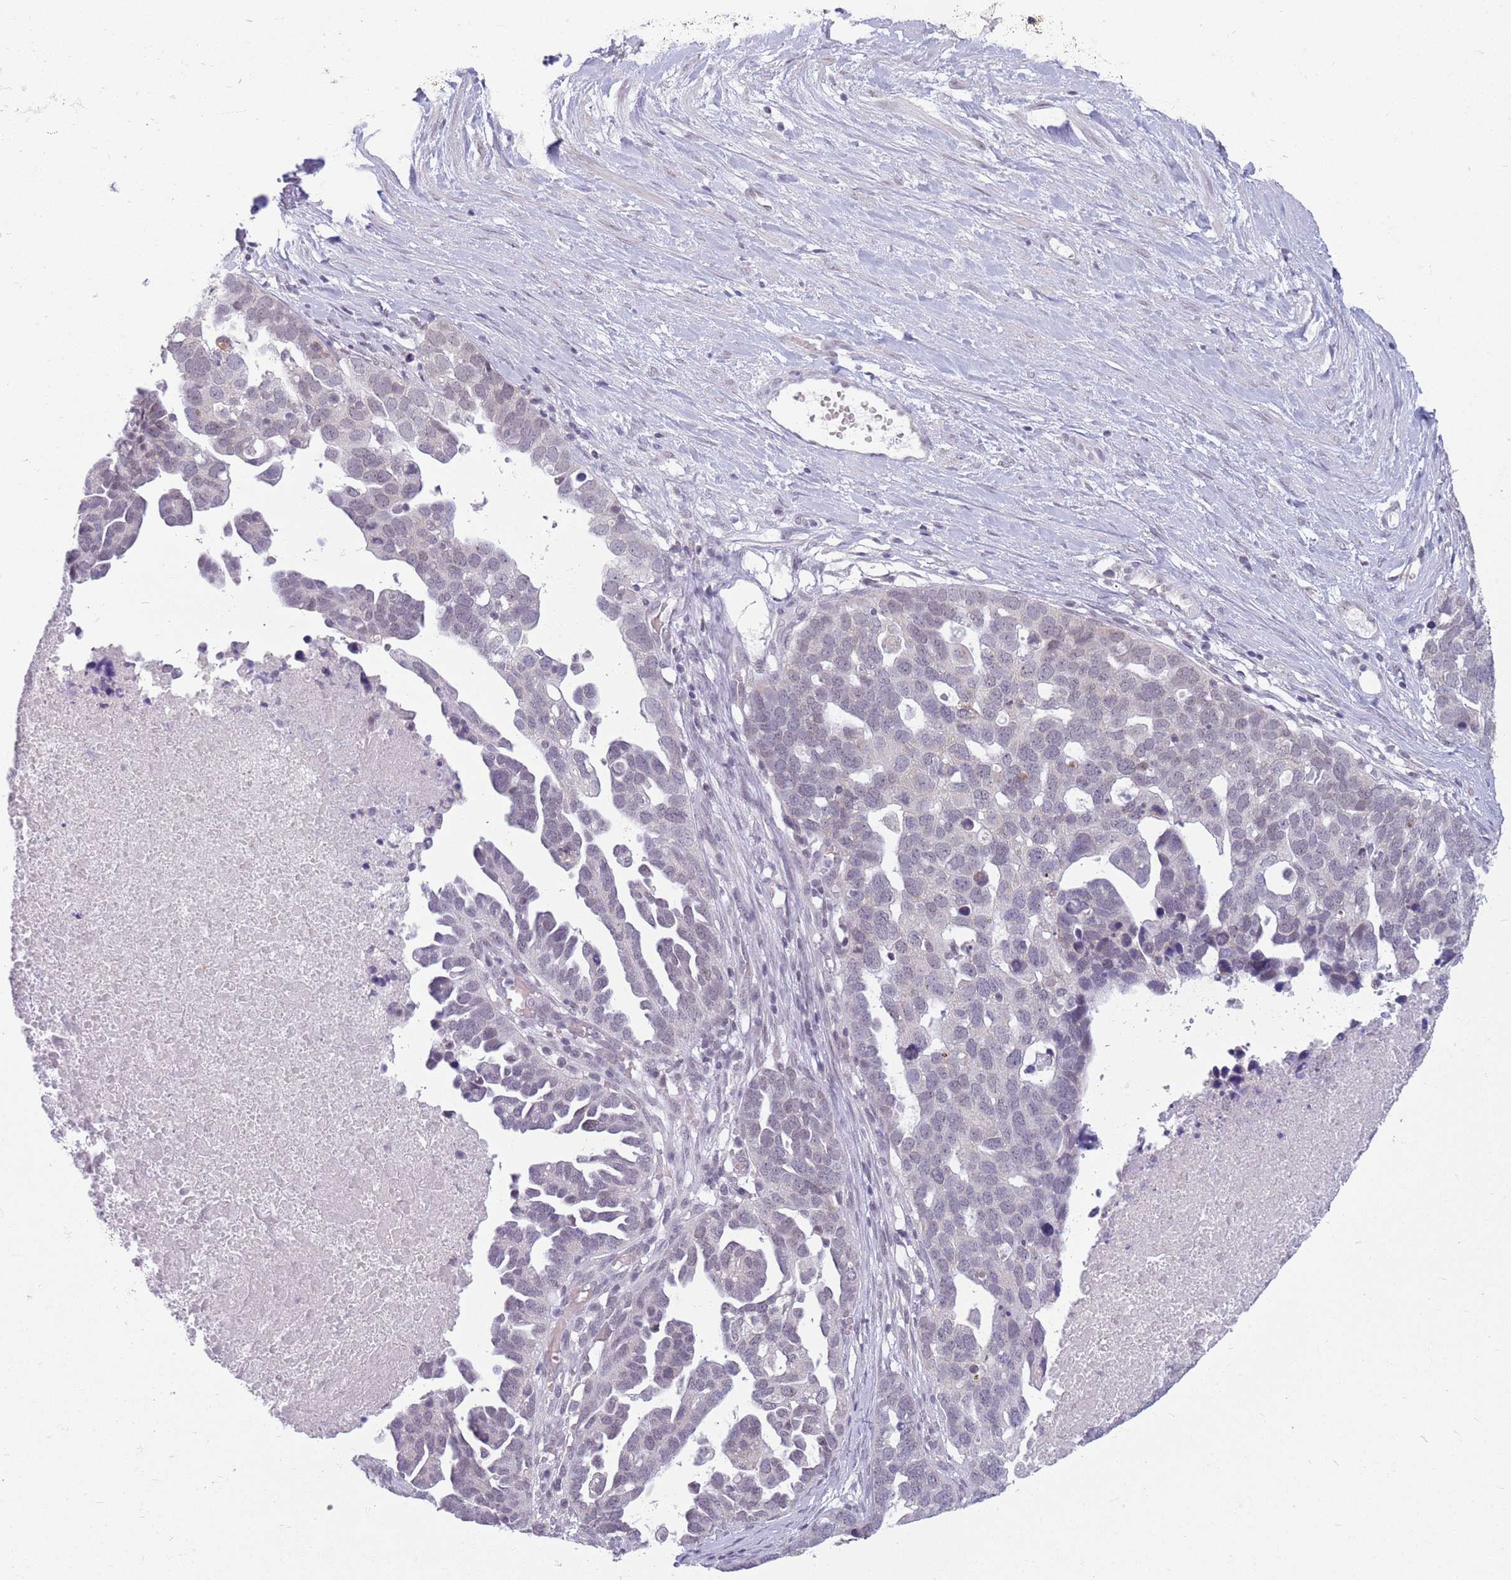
{"staining": {"intensity": "negative", "quantity": "none", "location": "none"}, "tissue": "ovarian cancer", "cell_type": "Tumor cells", "image_type": "cancer", "snomed": [{"axis": "morphology", "description": "Cystadenocarcinoma, serous, NOS"}, {"axis": "topography", "description": "Ovary"}], "caption": "The micrograph exhibits no significant positivity in tumor cells of ovarian cancer. The staining is performed using DAB (3,3'-diaminobenzidine) brown chromogen with nuclei counter-stained in using hematoxylin.", "gene": "ZNF574", "patient": {"sex": "female", "age": 54}}